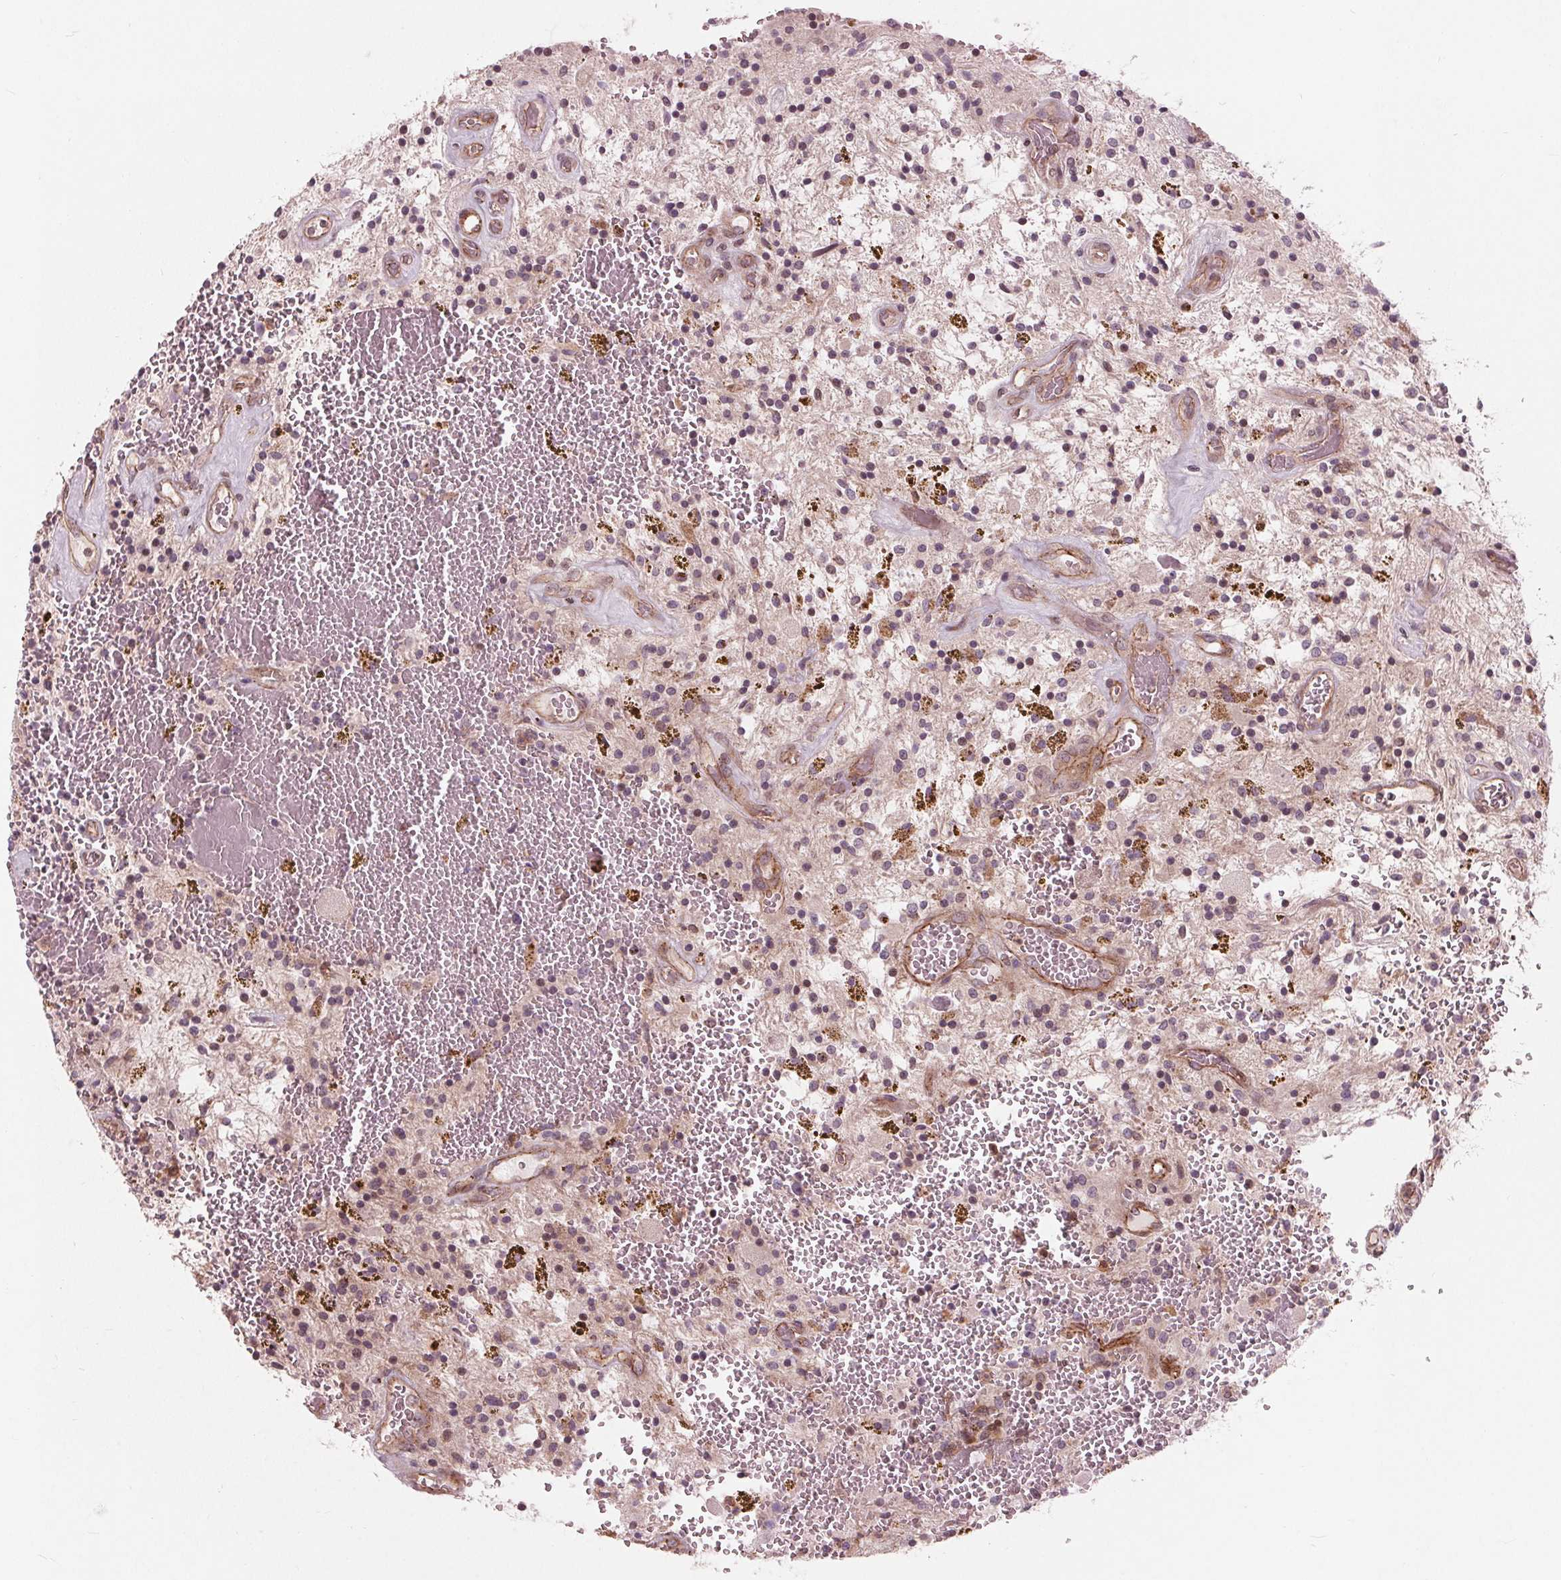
{"staining": {"intensity": "negative", "quantity": "none", "location": "none"}, "tissue": "glioma", "cell_type": "Tumor cells", "image_type": "cancer", "snomed": [{"axis": "morphology", "description": "Glioma, malignant, Low grade"}, {"axis": "topography", "description": "Cerebellum"}], "caption": "Immunohistochemistry (IHC) of human glioma reveals no positivity in tumor cells.", "gene": "TXNIP", "patient": {"sex": "female", "age": 14}}